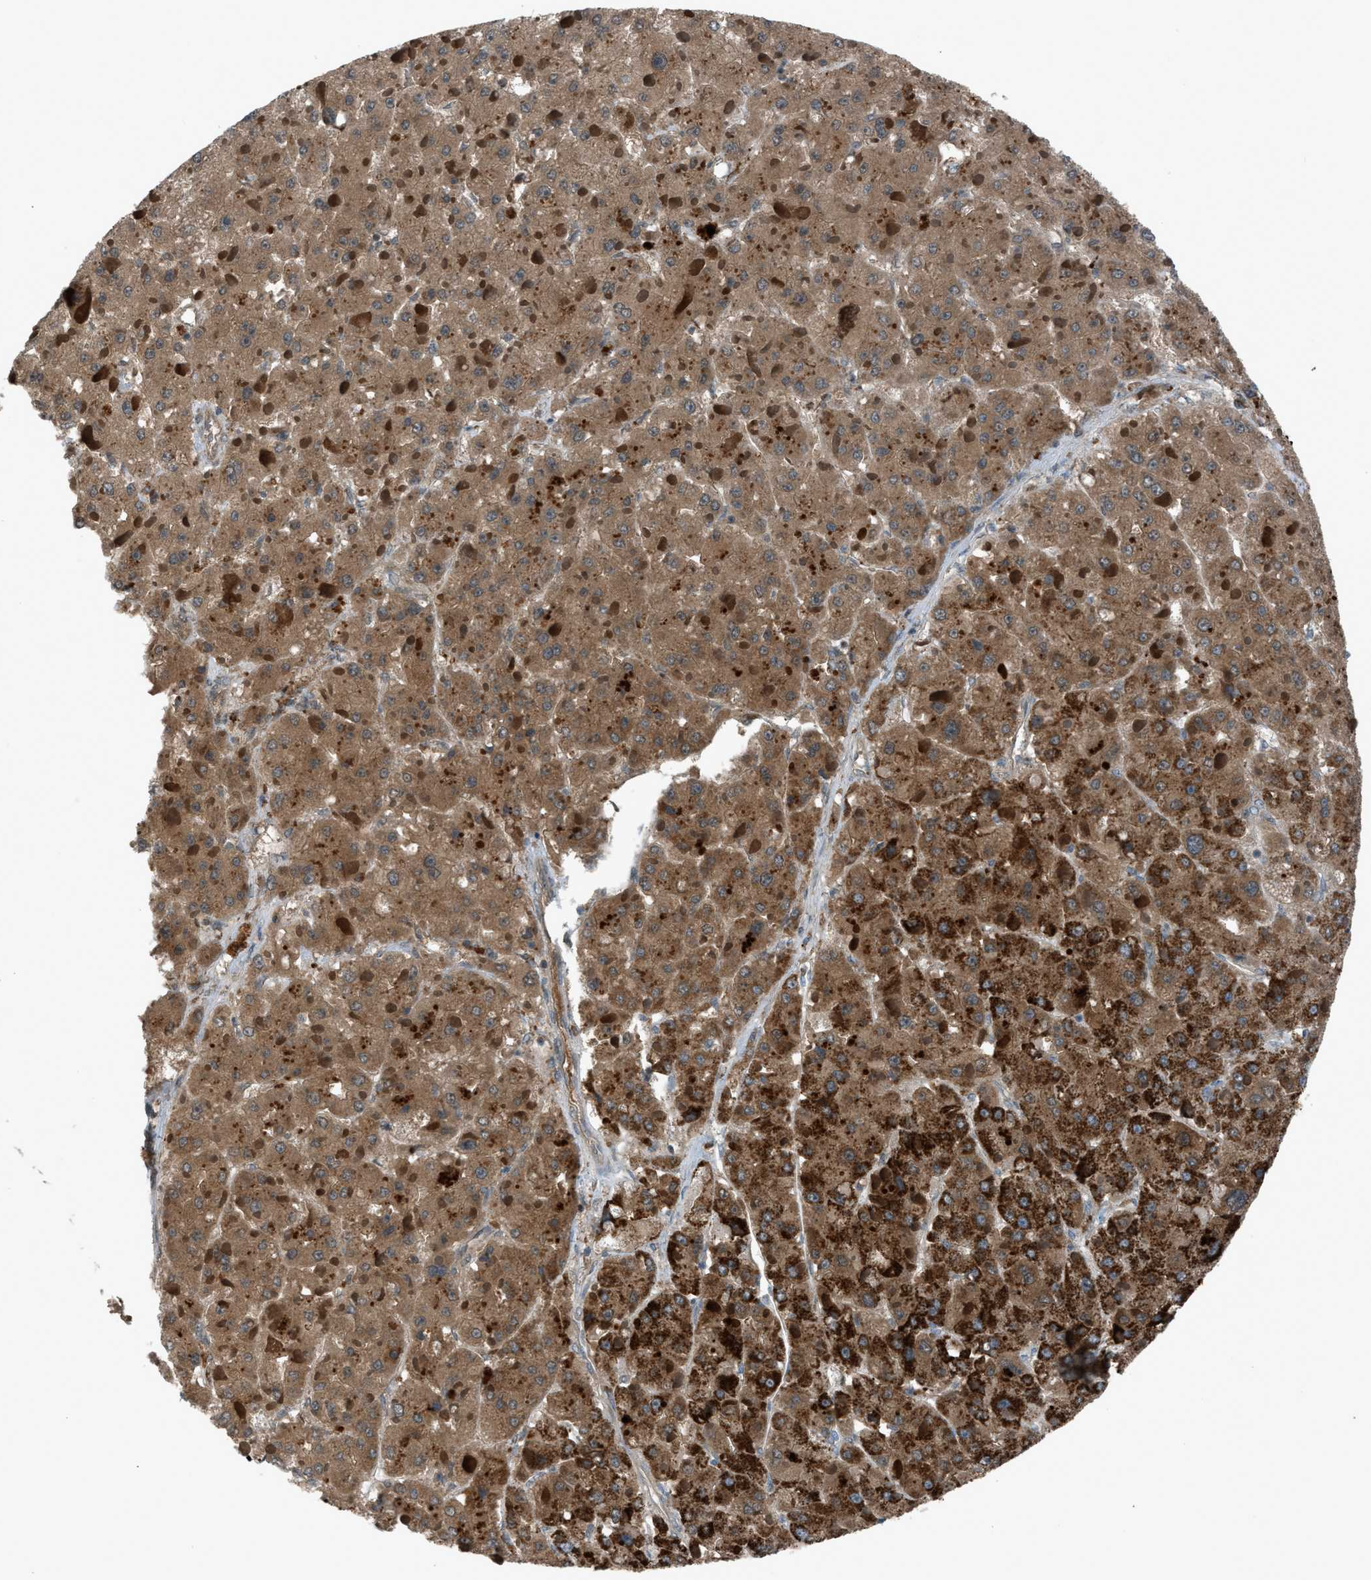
{"staining": {"intensity": "strong", "quantity": ">75%", "location": "cytoplasmic/membranous"}, "tissue": "liver cancer", "cell_type": "Tumor cells", "image_type": "cancer", "snomed": [{"axis": "morphology", "description": "Carcinoma, Hepatocellular, NOS"}, {"axis": "topography", "description": "Liver"}], "caption": "Immunohistochemistry (IHC) of liver cancer (hepatocellular carcinoma) displays high levels of strong cytoplasmic/membranous positivity in approximately >75% of tumor cells.", "gene": "MDH2", "patient": {"sex": "female", "age": 73}}